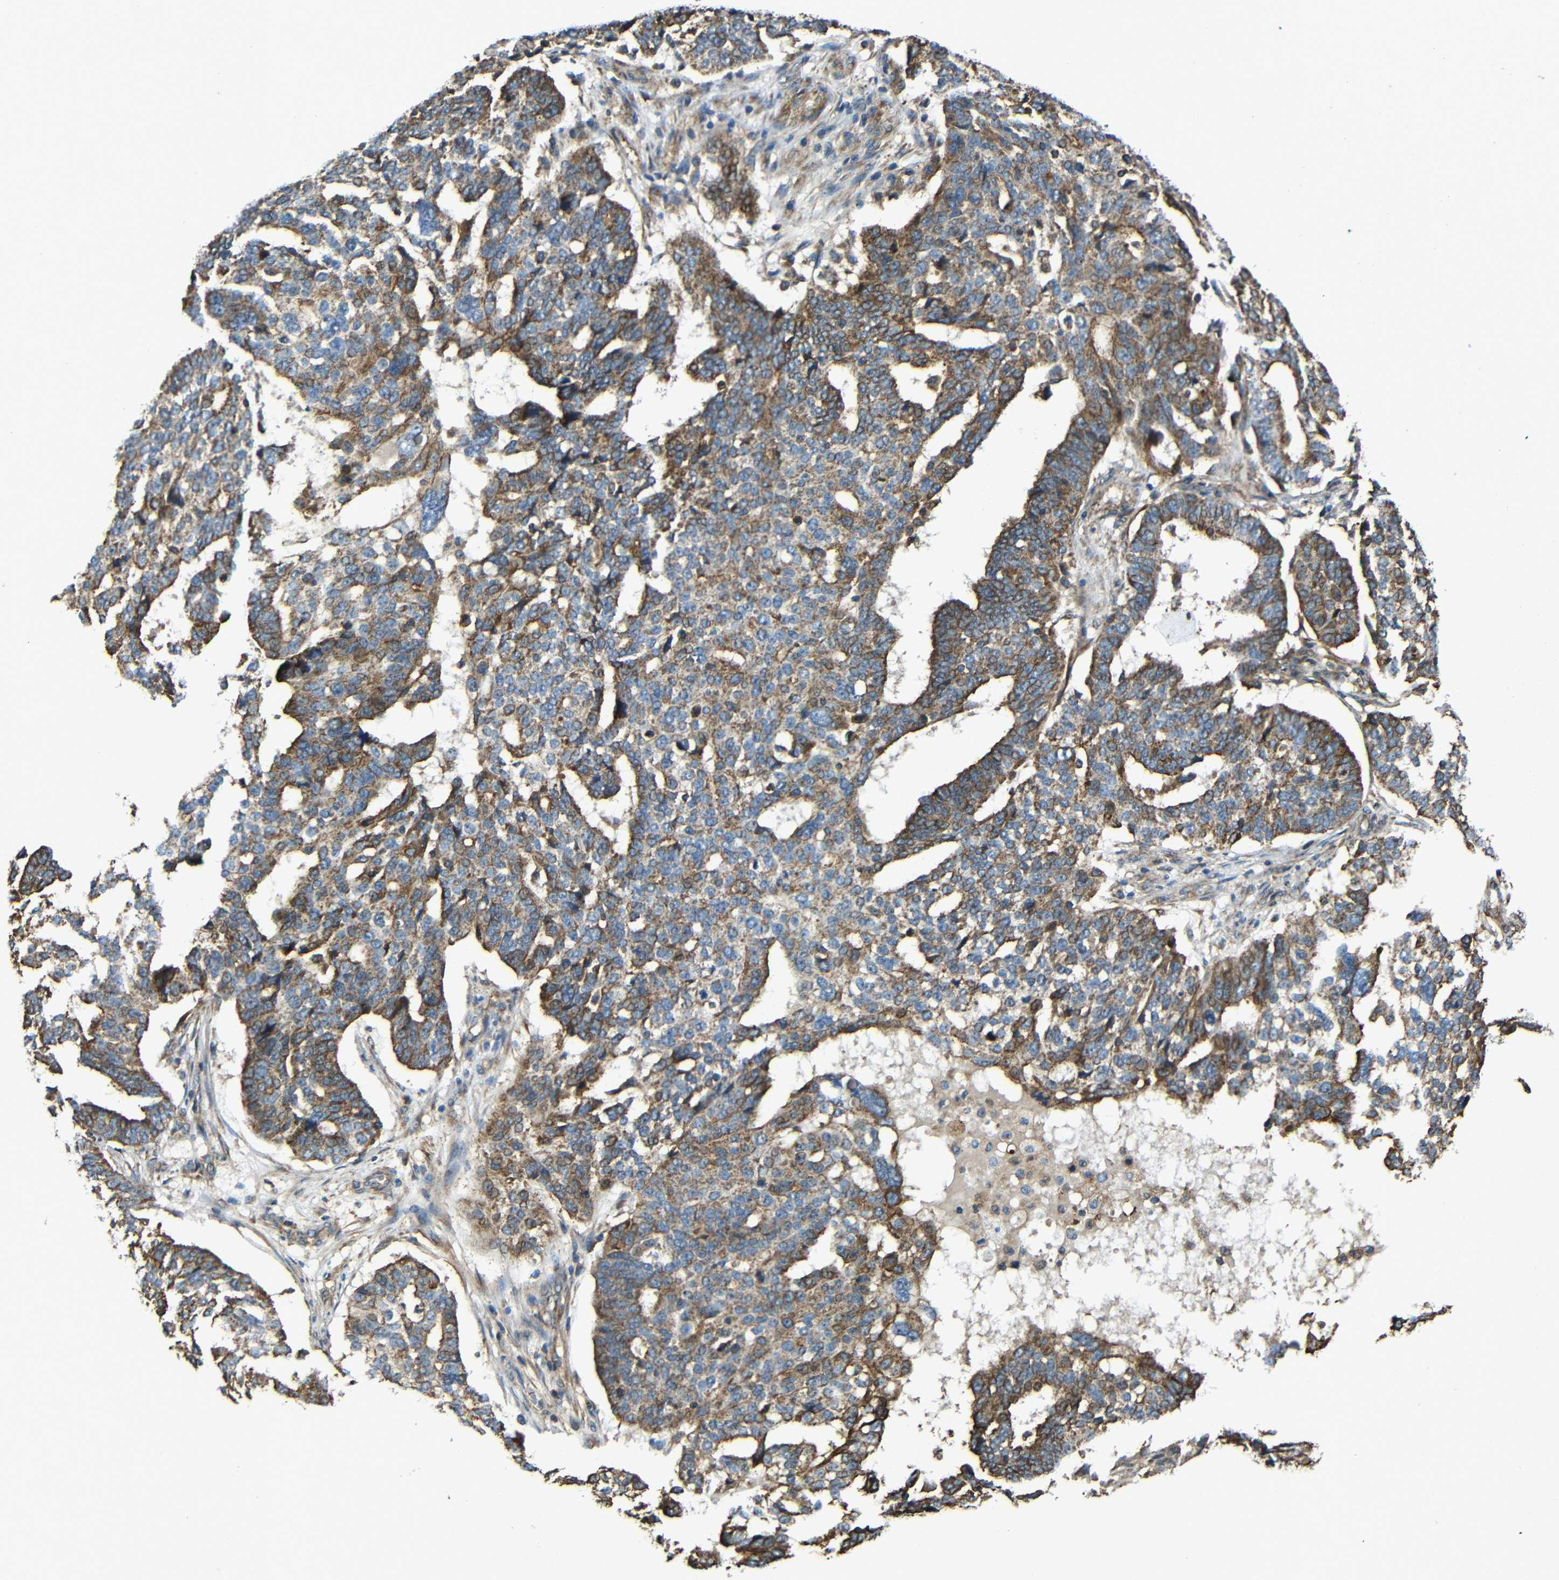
{"staining": {"intensity": "moderate", "quantity": "25%-75%", "location": "cytoplasmic/membranous"}, "tissue": "ovarian cancer", "cell_type": "Tumor cells", "image_type": "cancer", "snomed": [{"axis": "morphology", "description": "Cystadenocarcinoma, serous, NOS"}, {"axis": "topography", "description": "Ovary"}], "caption": "Tumor cells demonstrate medium levels of moderate cytoplasmic/membranous expression in about 25%-75% of cells in serous cystadenocarcinoma (ovarian).", "gene": "PTCH1", "patient": {"sex": "female", "age": 59}}